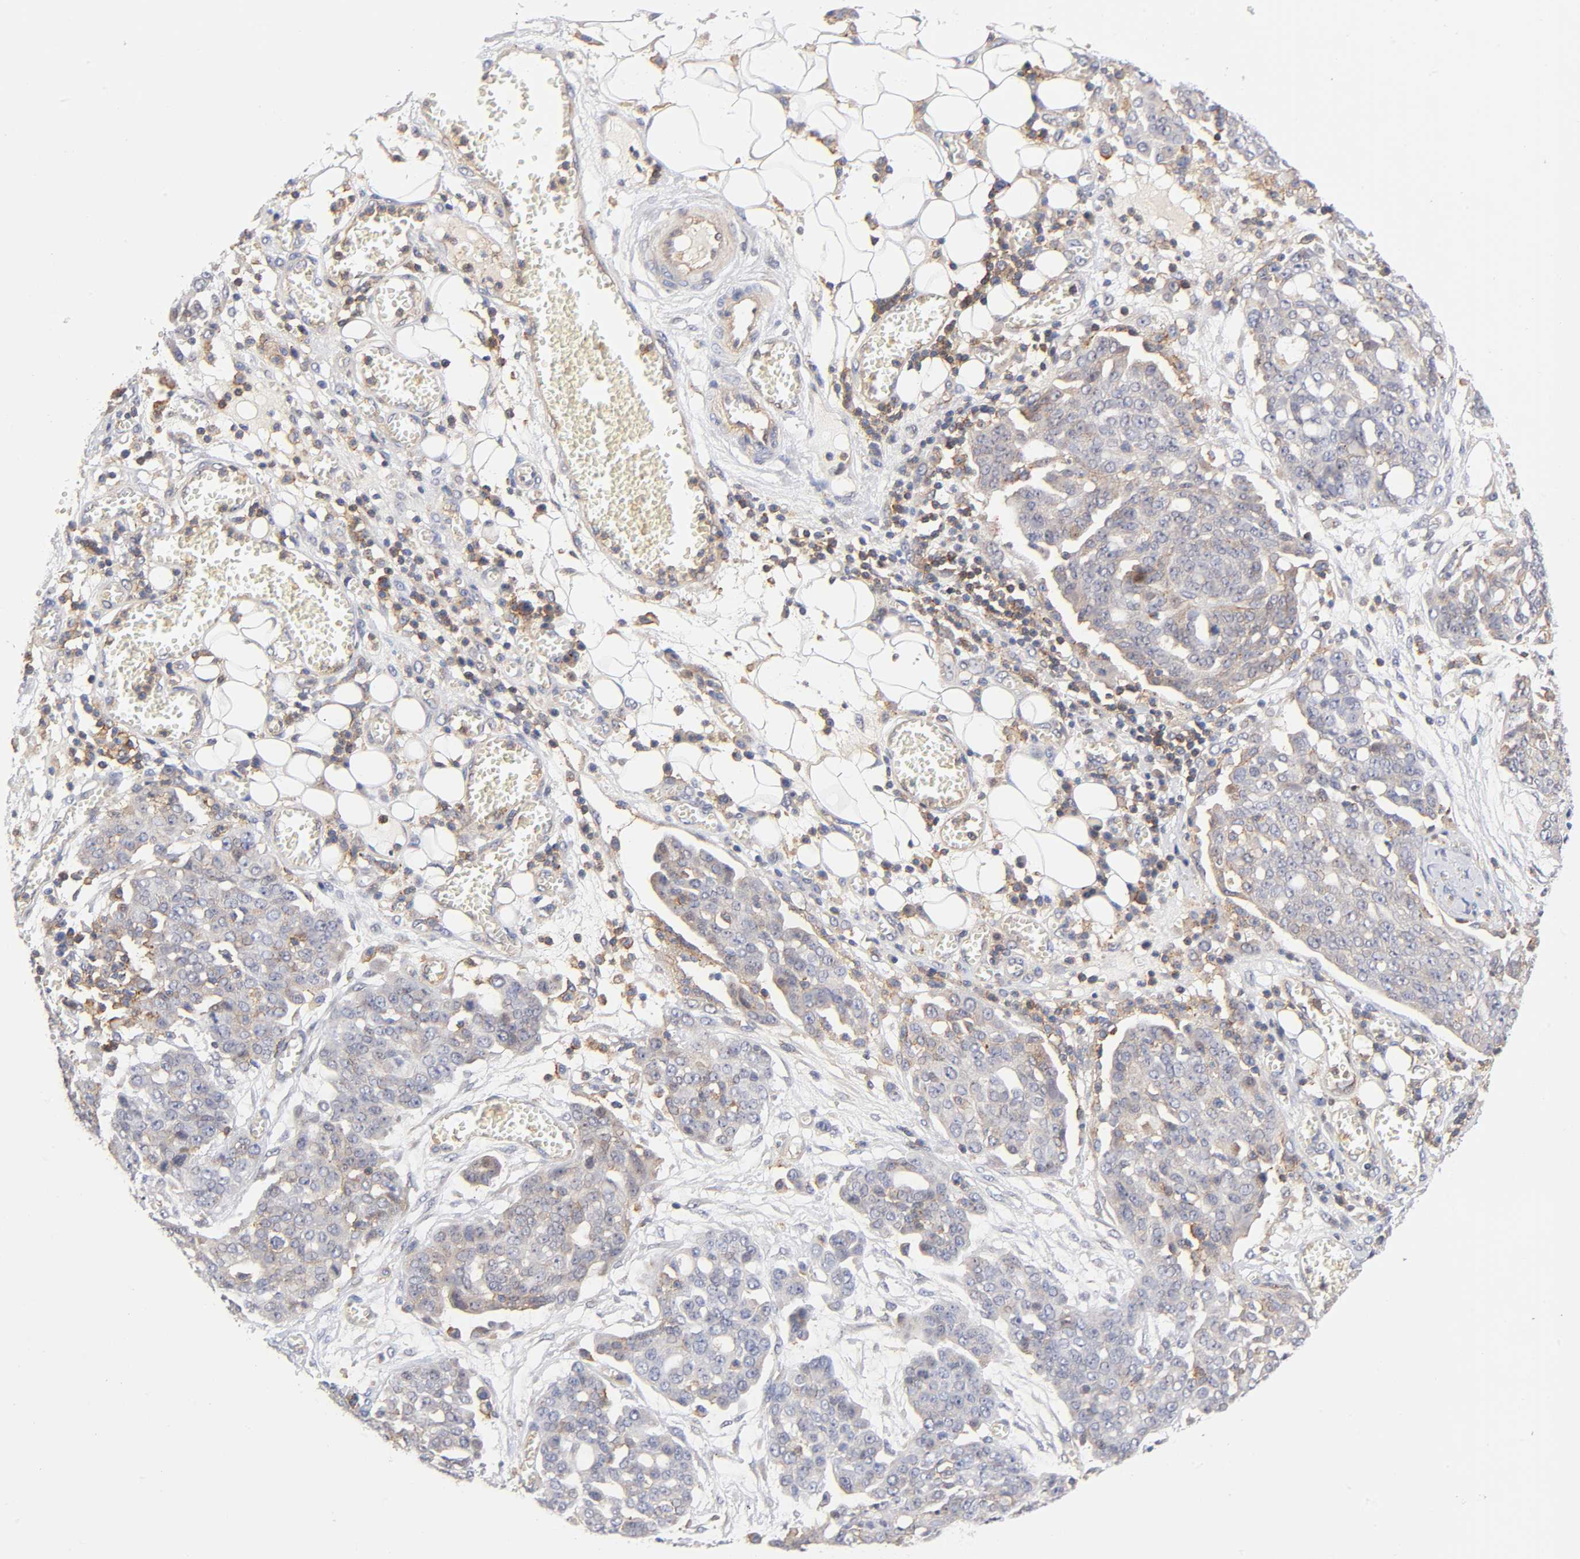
{"staining": {"intensity": "weak", "quantity": "25%-75%", "location": "cytoplasmic/membranous"}, "tissue": "ovarian cancer", "cell_type": "Tumor cells", "image_type": "cancer", "snomed": [{"axis": "morphology", "description": "Cystadenocarcinoma, serous, NOS"}, {"axis": "topography", "description": "Soft tissue"}, {"axis": "topography", "description": "Ovary"}], "caption": "An IHC histopathology image of neoplastic tissue is shown. Protein staining in brown highlights weak cytoplasmic/membranous positivity in ovarian cancer (serous cystadenocarcinoma) within tumor cells. (Stains: DAB in brown, nuclei in blue, Microscopy: brightfield microscopy at high magnification).", "gene": "ANXA7", "patient": {"sex": "female", "age": 57}}